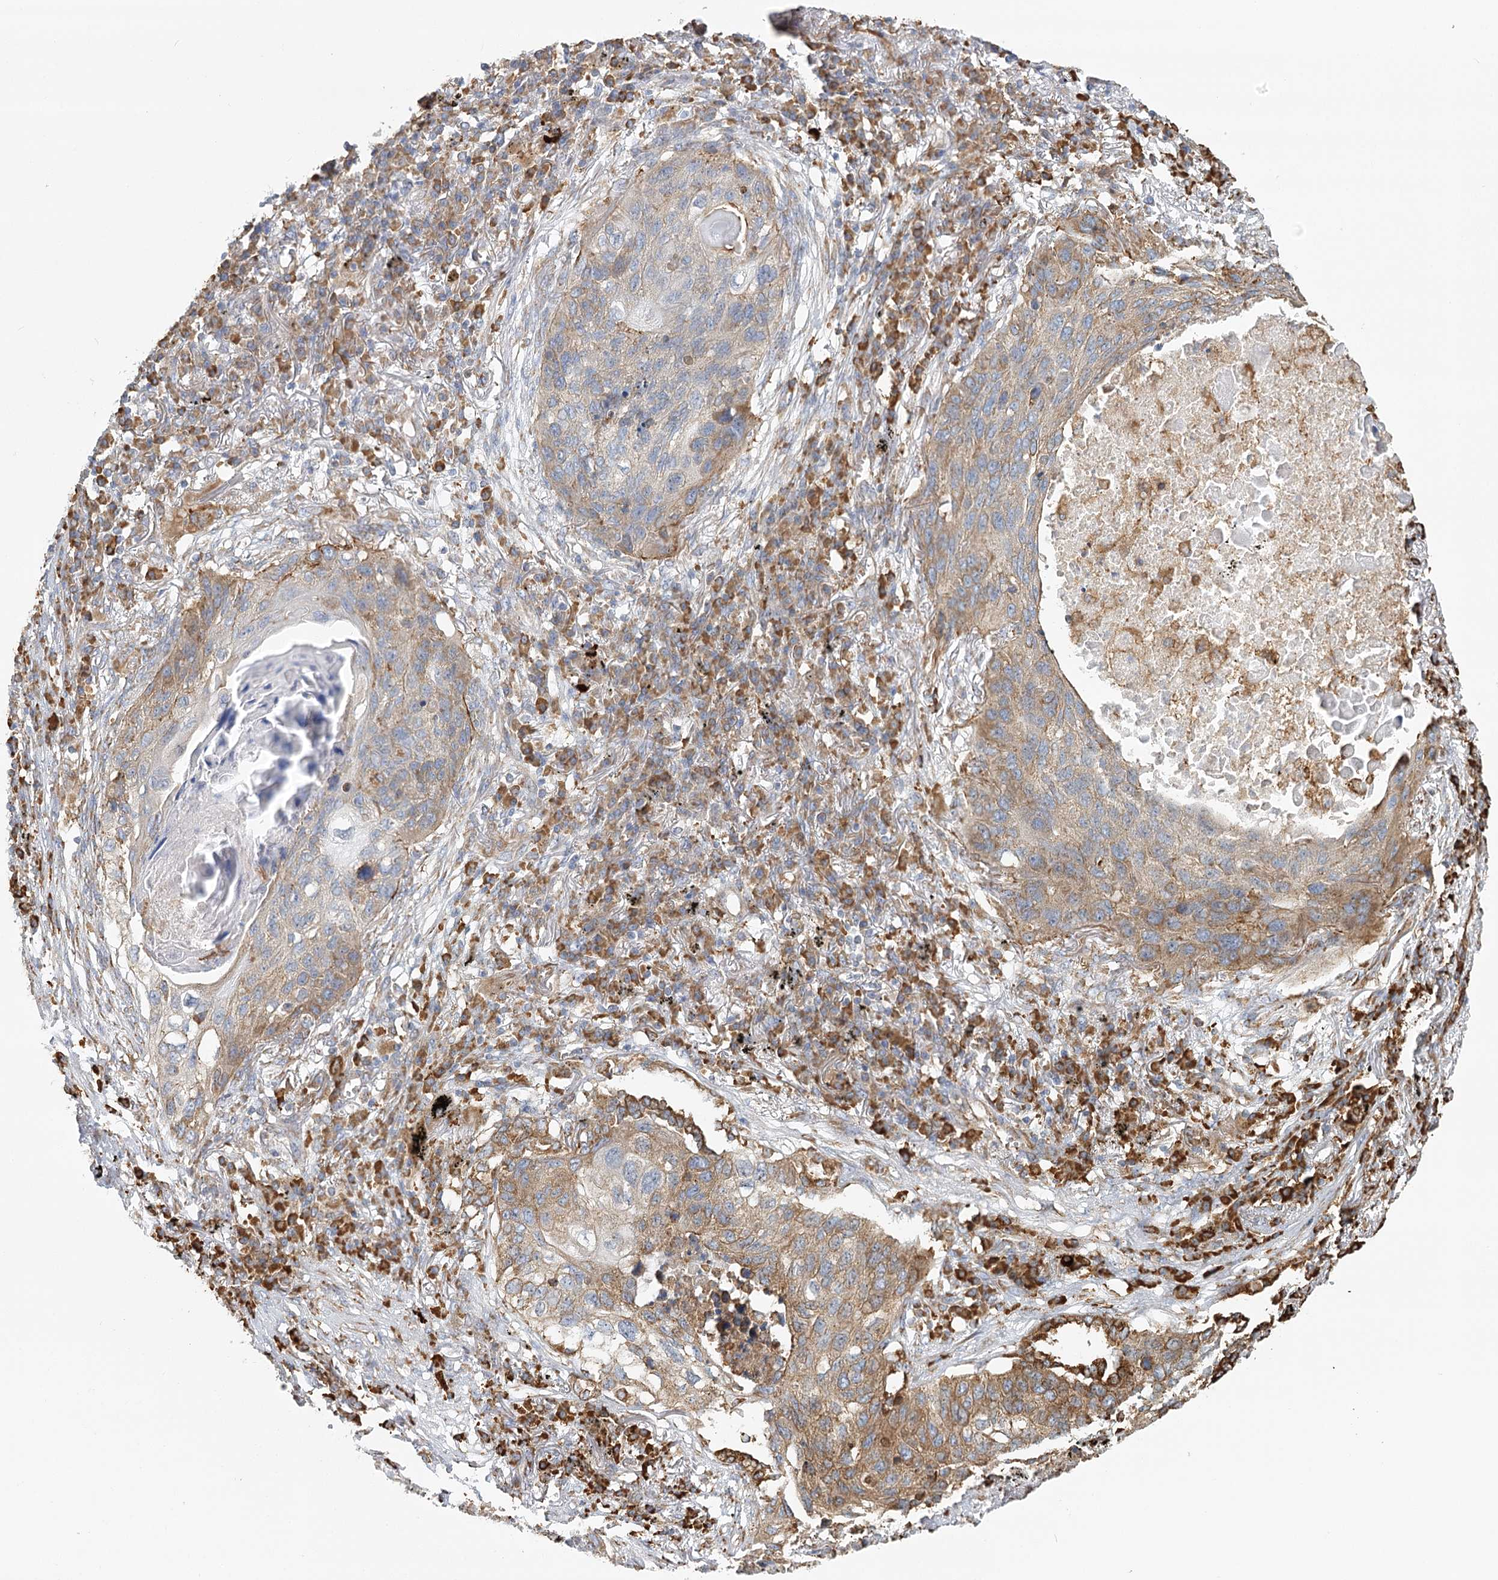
{"staining": {"intensity": "moderate", "quantity": "25%-75%", "location": "cytoplasmic/membranous"}, "tissue": "lung cancer", "cell_type": "Tumor cells", "image_type": "cancer", "snomed": [{"axis": "morphology", "description": "Squamous cell carcinoma, NOS"}, {"axis": "topography", "description": "Lung"}], "caption": "A brown stain highlights moderate cytoplasmic/membranous expression of a protein in human lung squamous cell carcinoma tumor cells. (DAB = brown stain, brightfield microscopy at high magnification).", "gene": "TAS1R1", "patient": {"sex": "female", "age": 63}}